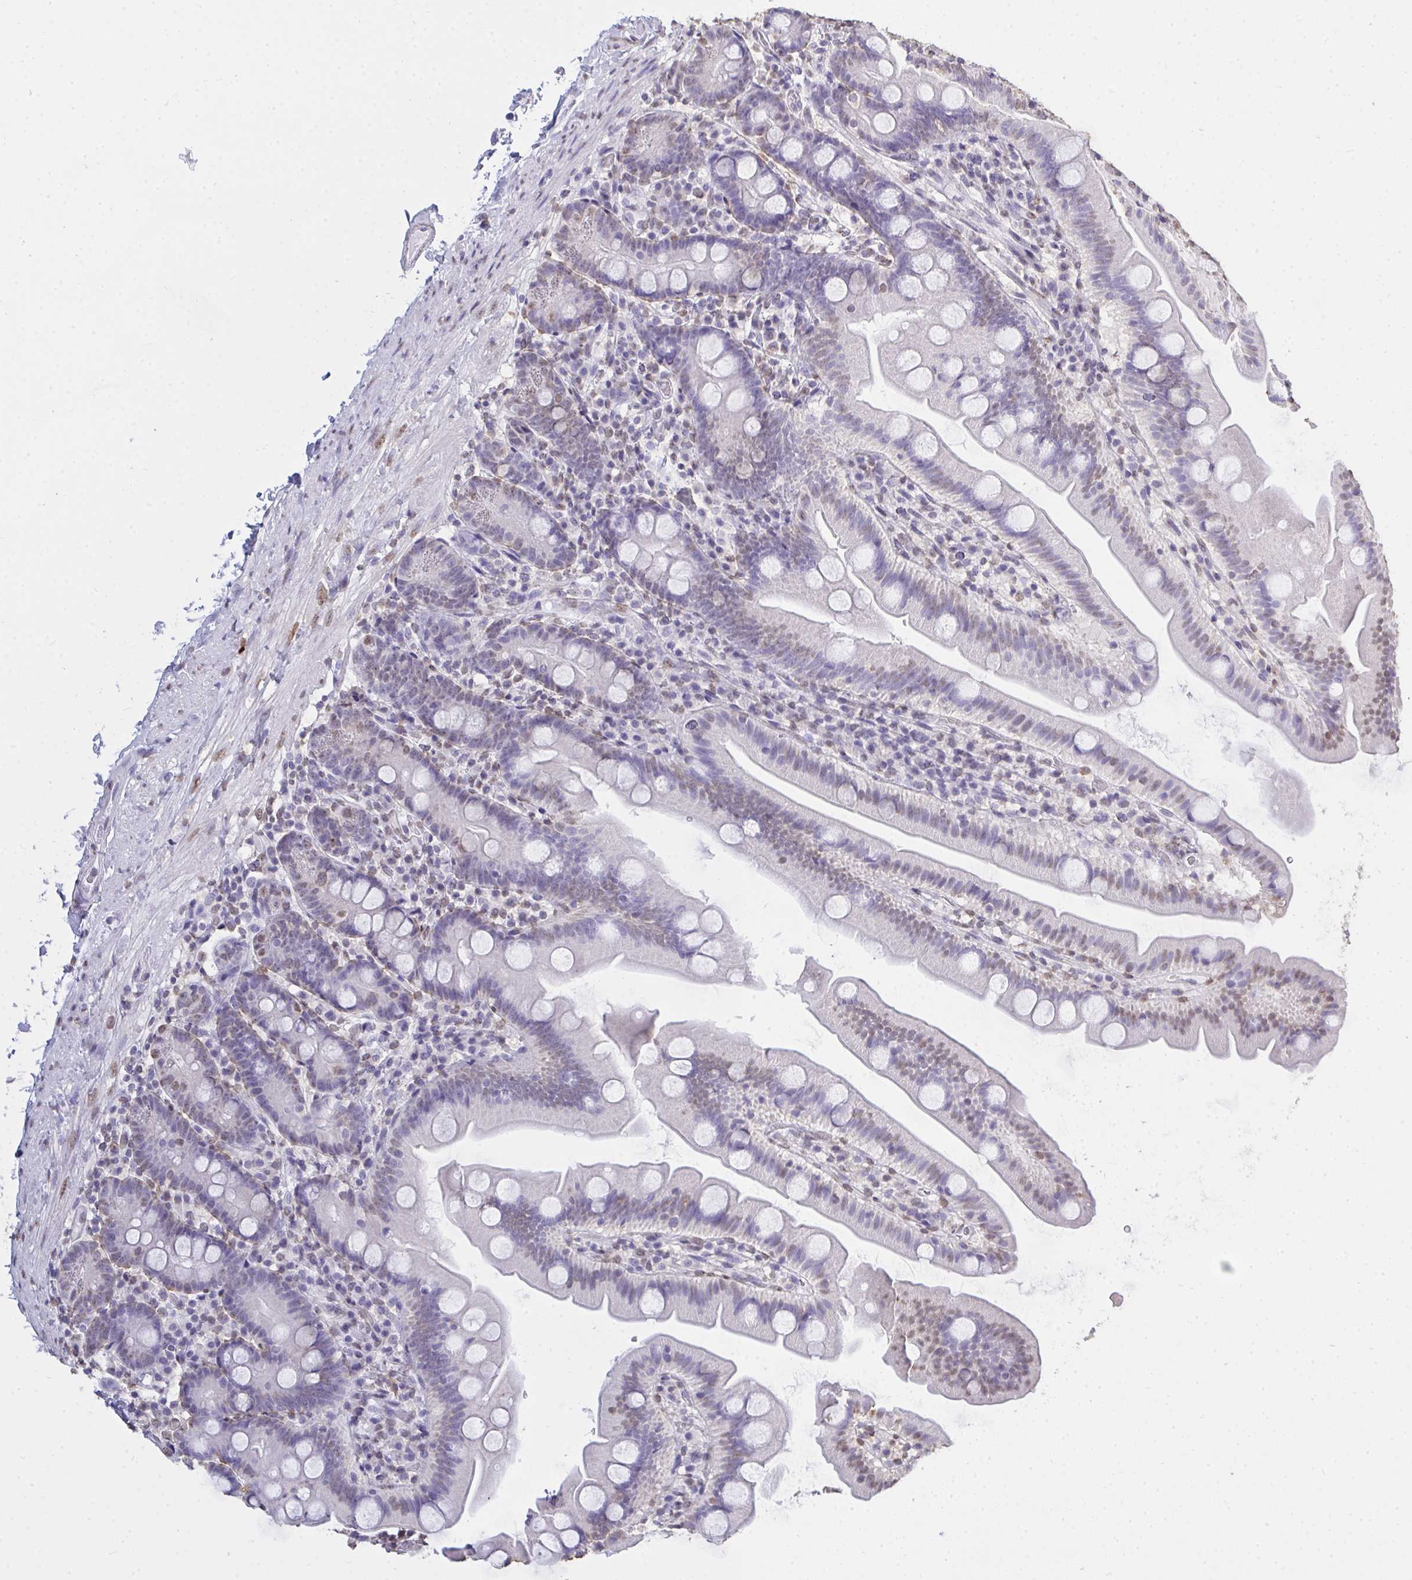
{"staining": {"intensity": "moderate", "quantity": "25%-75%", "location": "nuclear"}, "tissue": "small intestine", "cell_type": "Glandular cells", "image_type": "normal", "snomed": [{"axis": "morphology", "description": "Normal tissue, NOS"}, {"axis": "topography", "description": "Small intestine"}], "caption": "Moderate nuclear positivity is identified in approximately 25%-75% of glandular cells in unremarkable small intestine.", "gene": "SEMA6B", "patient": {"sex": "female", "age": 68}}